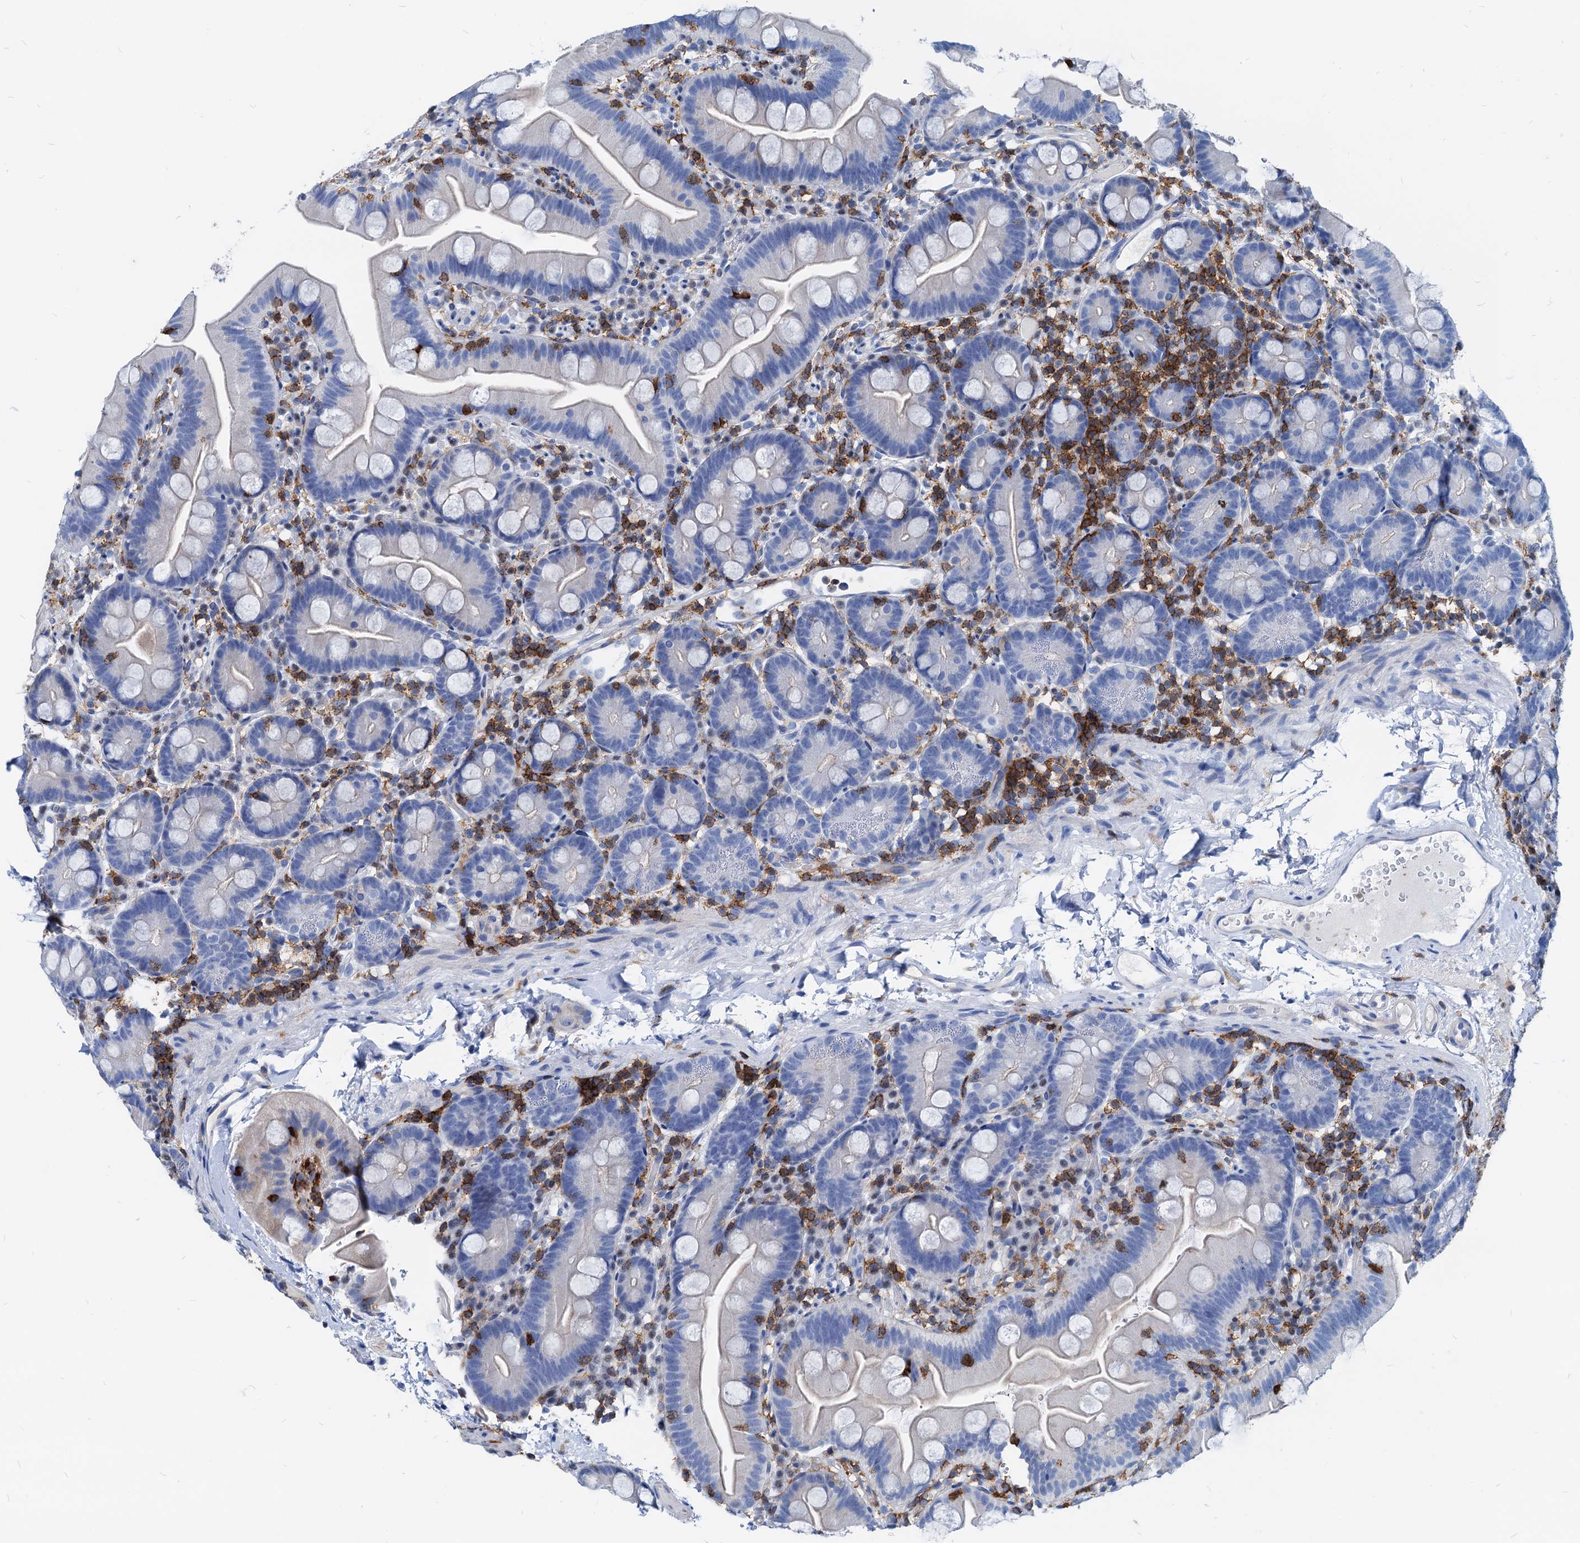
{"staining": {"intensity": "negative", "quantity": "none", "location": "none"}, "tissue": "small intestine", "cell_type": "Glandular cells", "image_type": "normal", "snomed": [{"axis": "morphology", "description": "Normal tissue, NOS"}, {"axis": "topography", "description": "Small intestine"}], "caption": "The photomicrograph shows no staining of glandular cells in unremarkable small intestine. The staining is performed using DAB (3,3'-diaminobenzidine) brown chromogen with nuclei counter-stained in using hematoxylin.", "gene": "LCP2", "patient": {"sex": "female", "age": 68}}